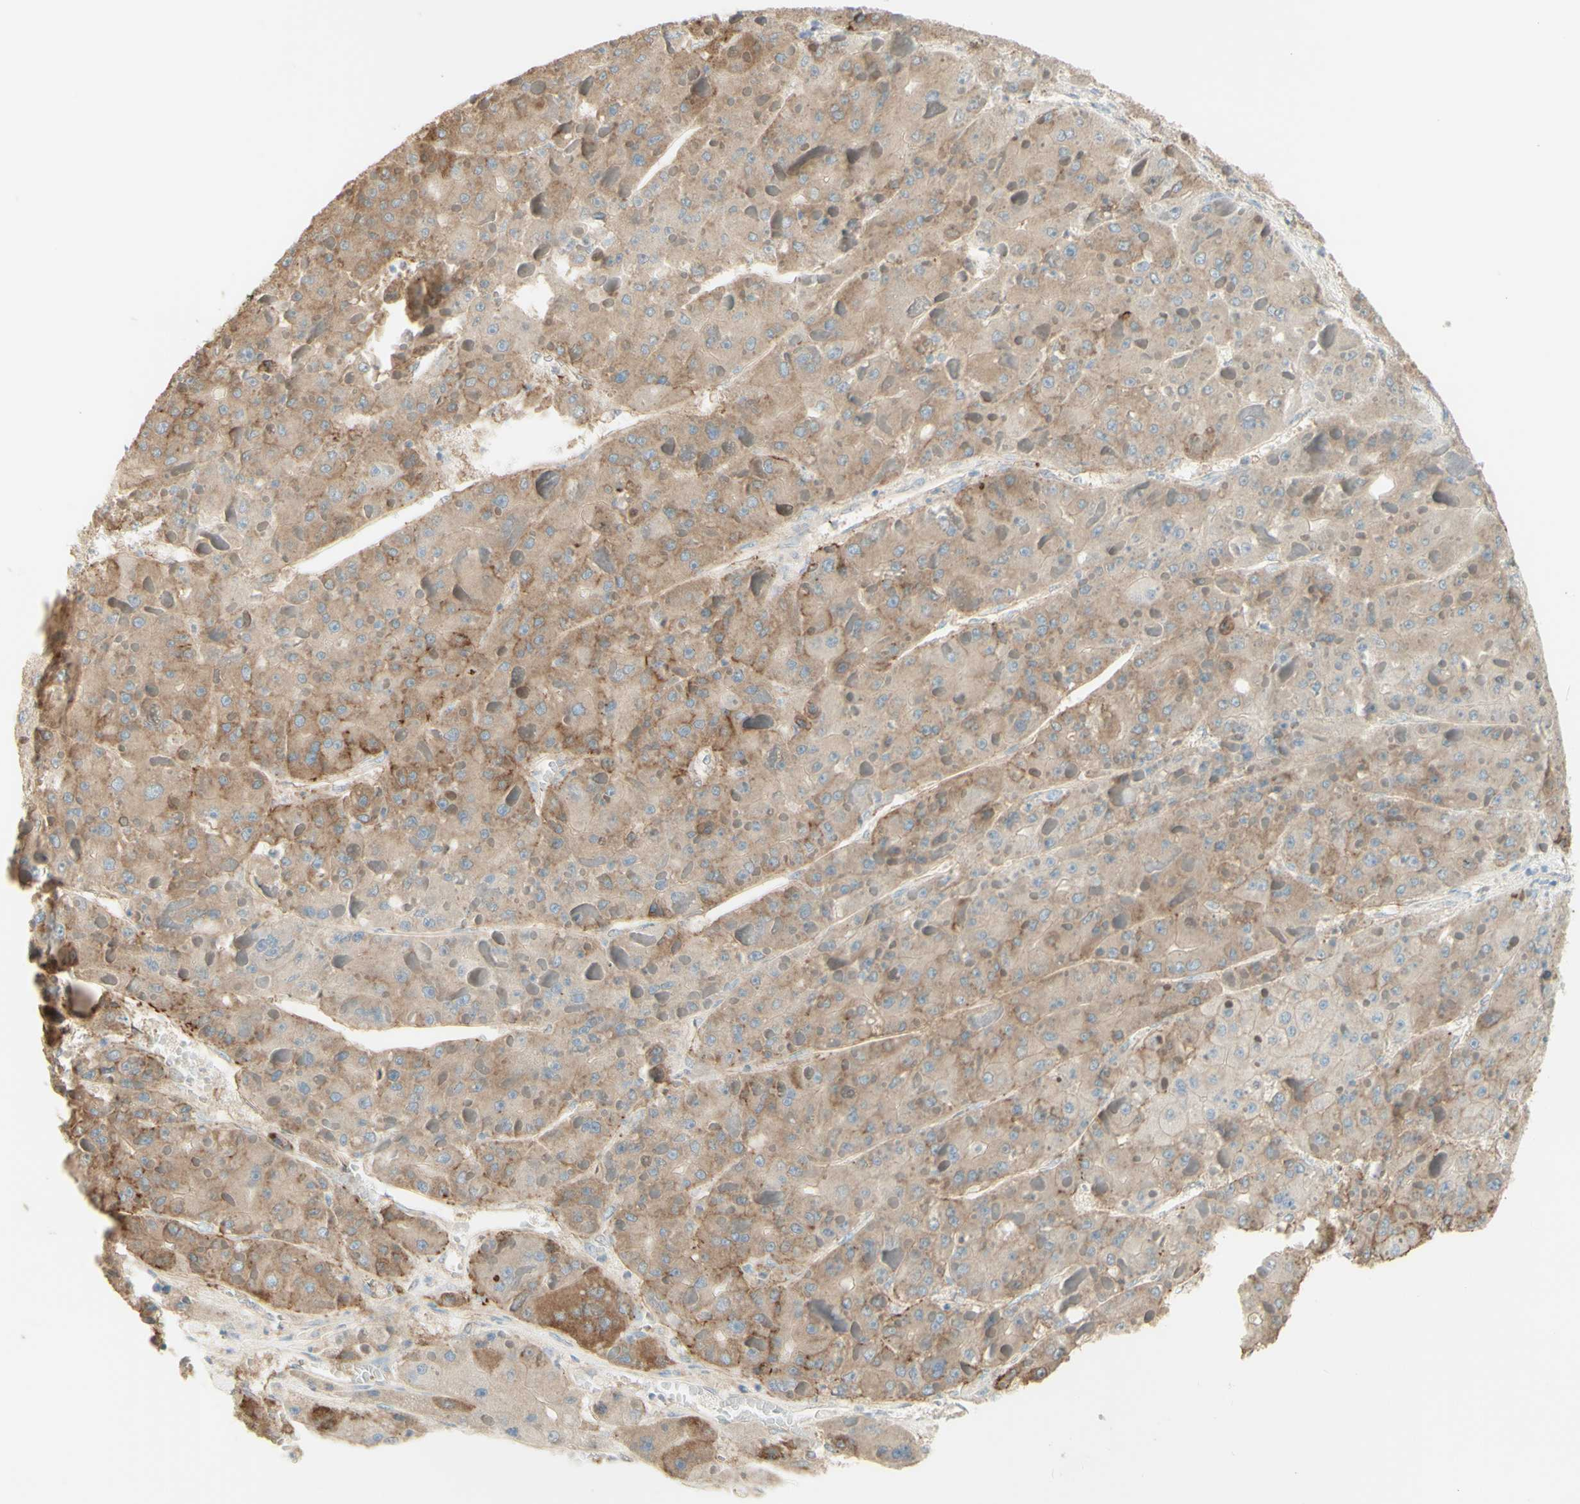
{"staining": {"intensity": "weak", "quantity": ">75%", "location": "cytoplasmic/membranous"}, "tissue": "liver cancer", "cell_type": "Tumor cells", "image_type": "cancer", "snomed": [{"axis": "morphology", "description": "Carcinoma, Hepatocellular, NOS"}, {"axis": "topography", "description": "Liver"}], "caption": "A brown stain labels weak cytoplasmic/membranous positivity of a protein in human liver hepatocellular carcinoma tumor cells. (brown staining indicates protein expression, while blue staining denotes nuclei).", "gene": "RNF149", "patient": {"sex": "female", "age": 73}}